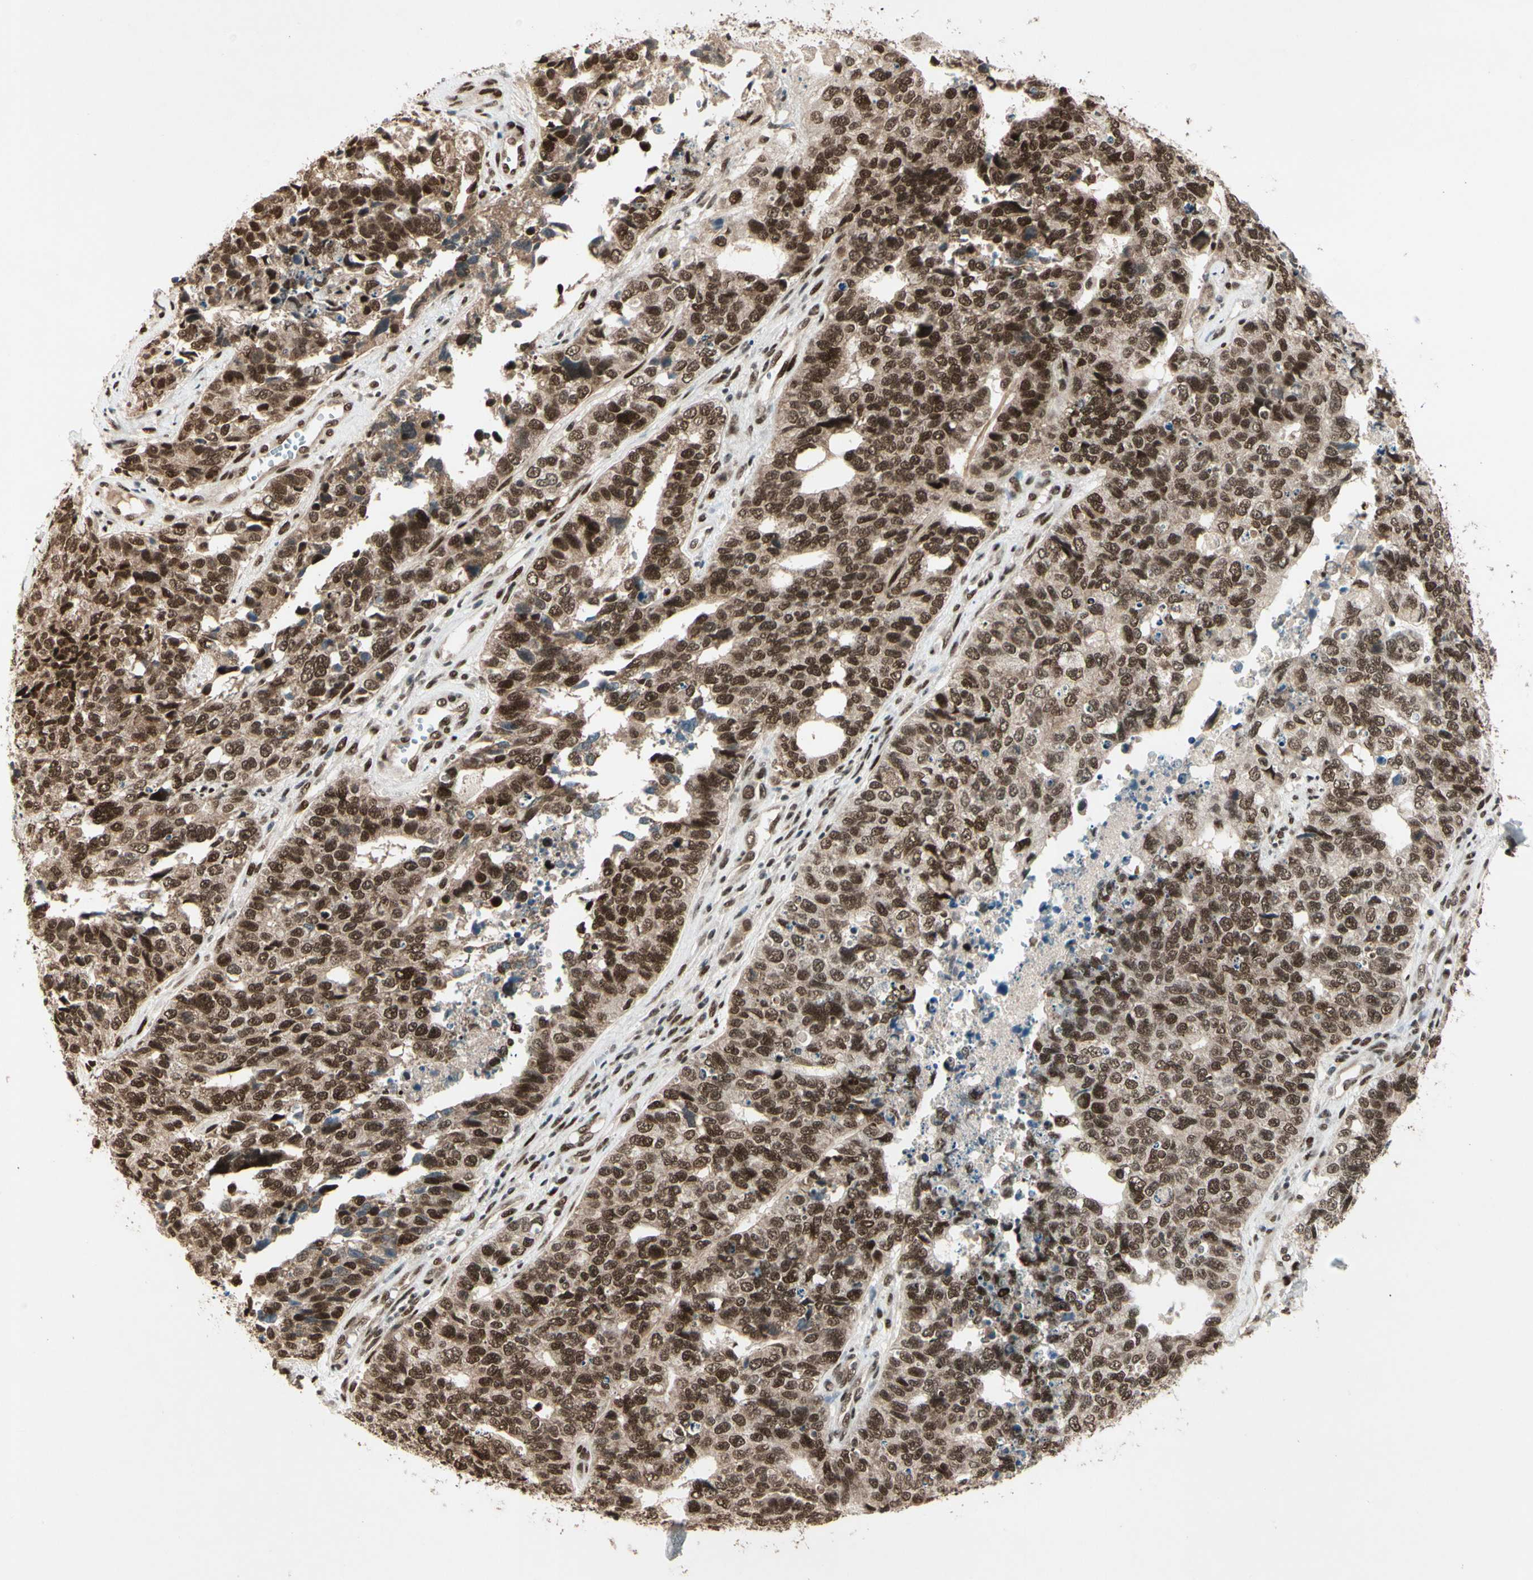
{"staining": {"intensity": "strong", "quantity": ">75%", "location": "cytoplasmic/membranous,nuclear"}, "tissue": "cervical cancer", "cell_type": "Tumor cells", "image_type": "cancer", "snomed": [{"axis": "morphology", "description": "Squamous cell carcinoma, NOS"}, {"axis": "topography", "description": "Cervix"}], "caption": "The photomicrograph exhibits immunohistochemical staining of cervical squamous cell carcinoma. There is strong cytoplasmic/membranous and nuclear expression is appreciated in about >75% of tumor cells.", "gene": "CHAMP1", "patient": {"sex": "female", "age": 63}}